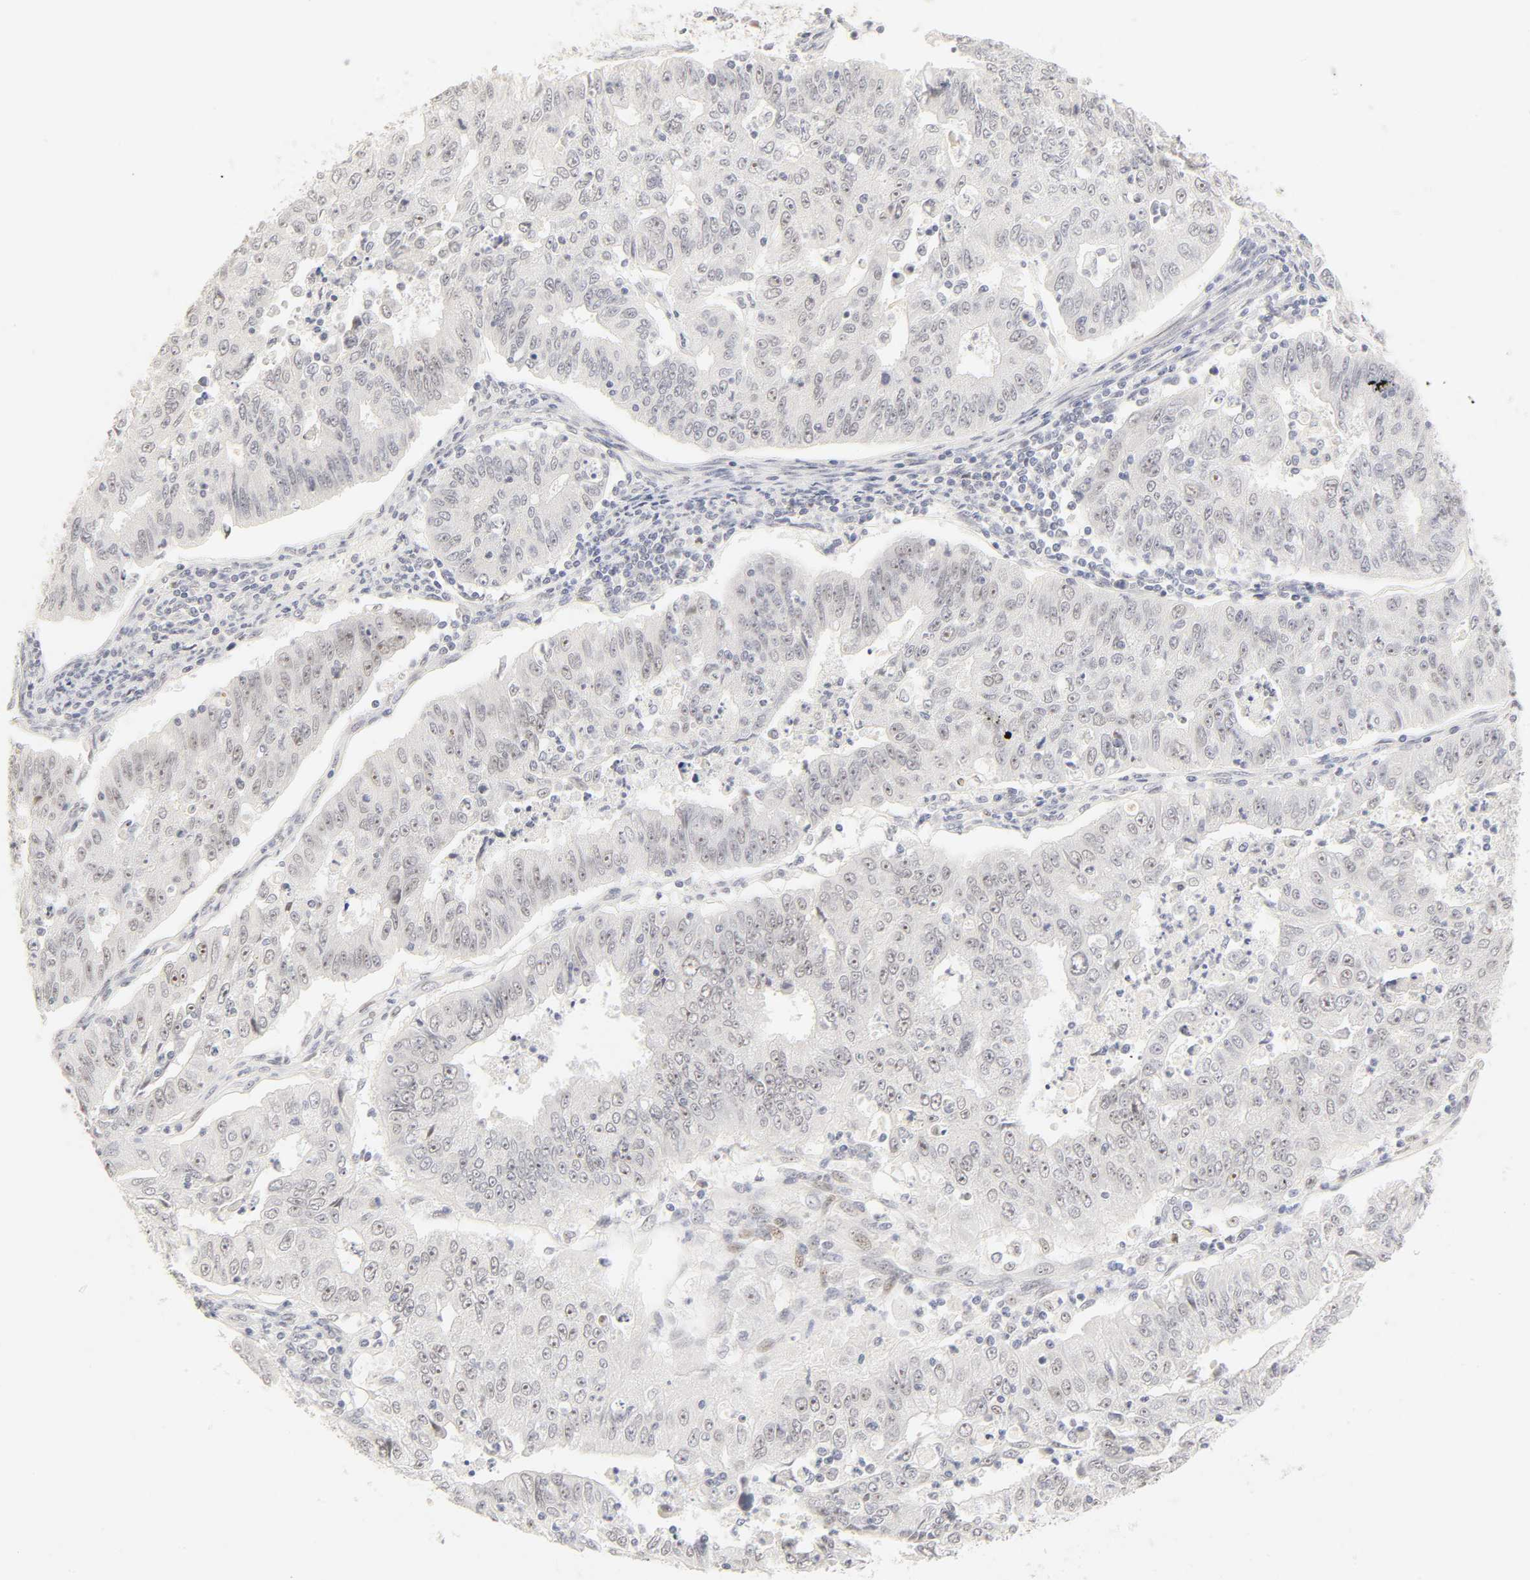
{"staining": {"intensity": "weak", "quantity": "<25%", "location": "nuclear"}, "tissue": "endometrial cancer", "cell_type": "Tumor cells", "image_type": "cancer", "snomed": [{"axis": "morphology", "description": "Adenocarcinoma, NOS"}, {"axis": "topography", "description": "Endometrium"}], "caption": "This micrograph is of endometrial cancer stained with immunohistochemistry to label a protein in brown with the nuclei are counter-stained blue. There is no expression in tumor cells.", "gene": "MNAT1", "patient": {"sex": "female", "age": 42}}